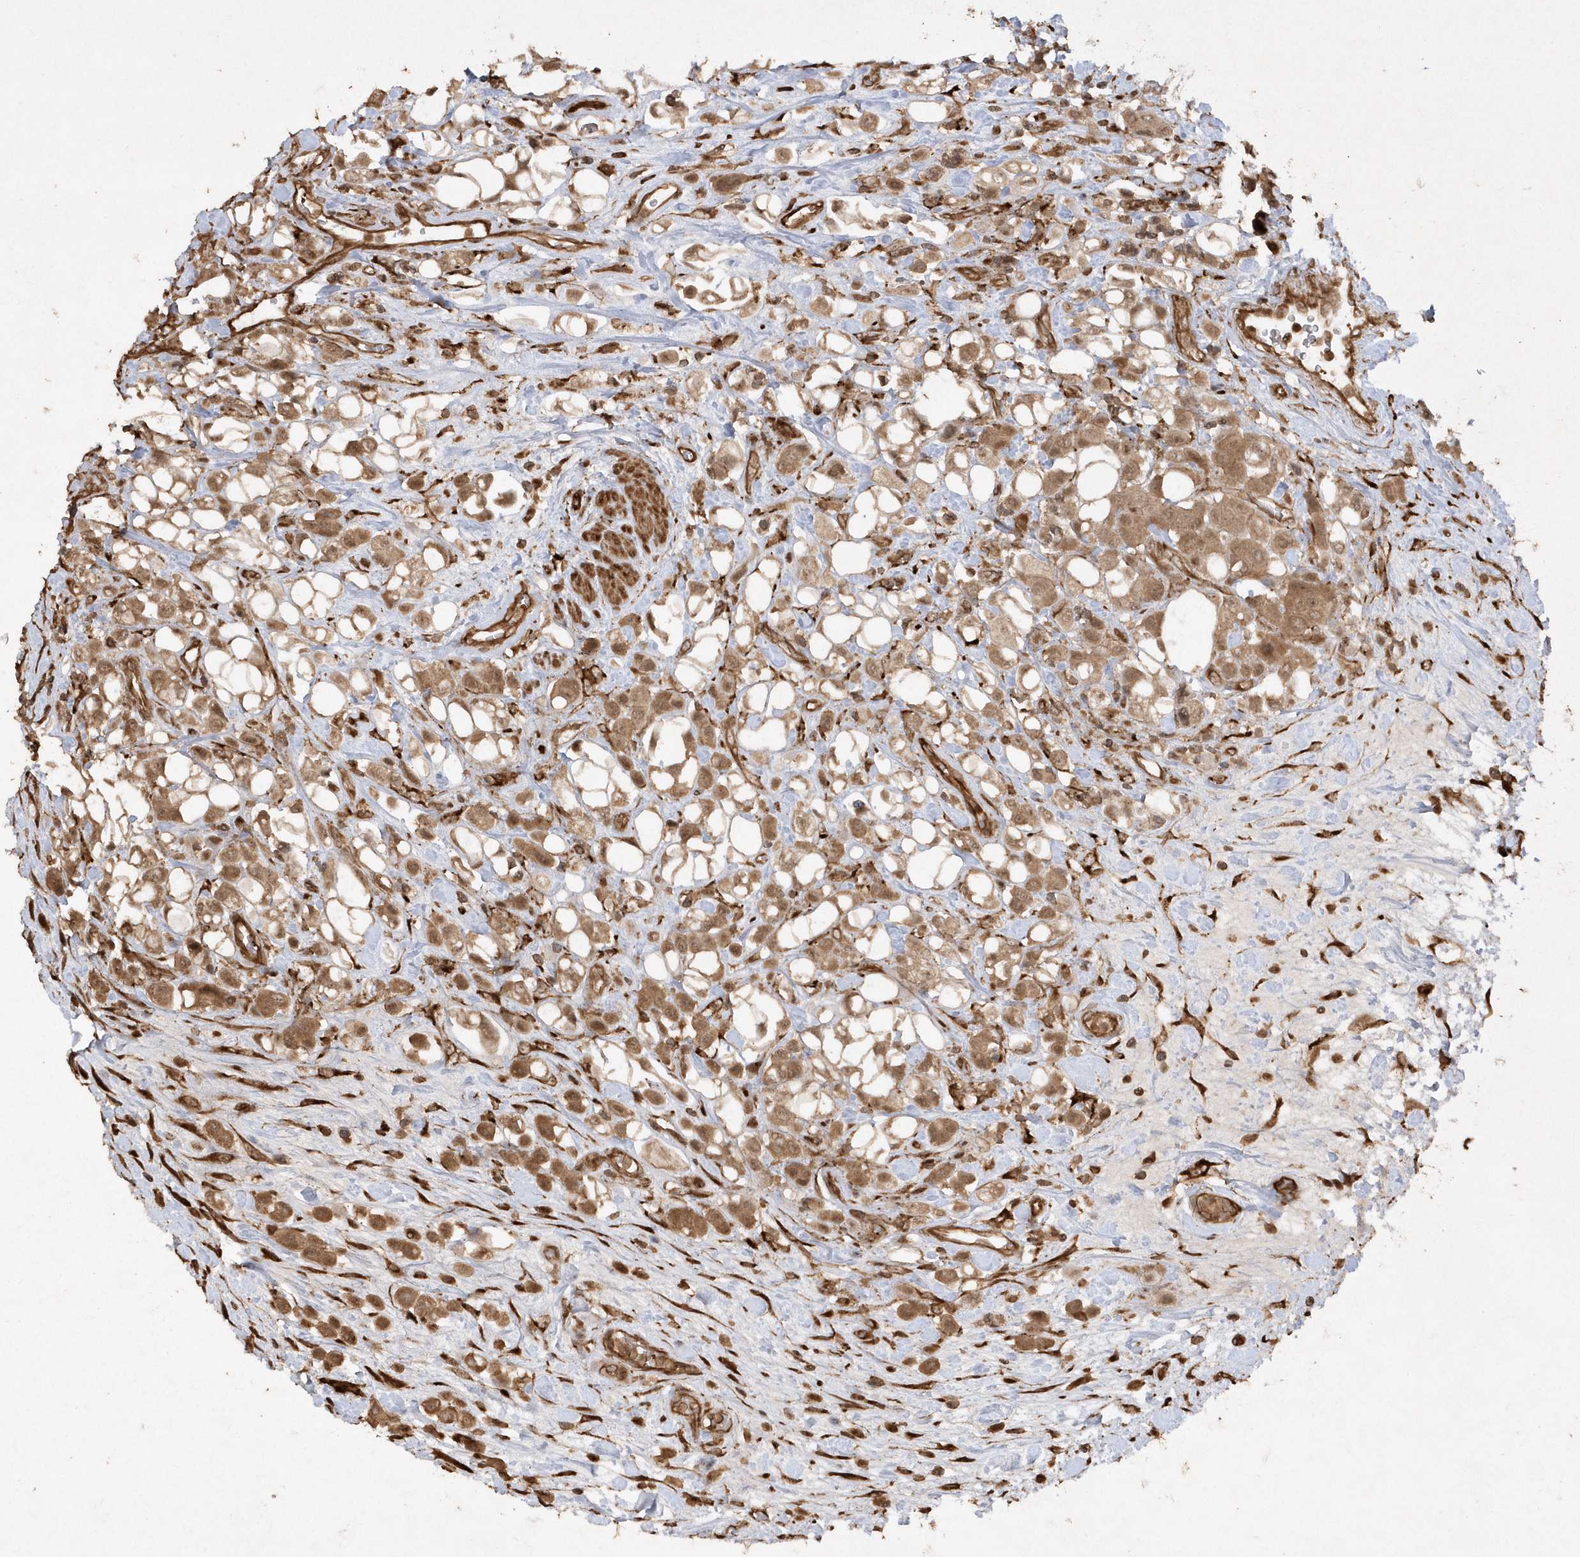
{"staining": {"intensity": "moderate", "quantity": ">75%", "location": "cytoplasmic/membranous,nuclear"}, "tissue": "urothelial cancer", "cell_type": "Tumor cells", "image_type": "cancer", "snomed": [{"axis": "morphology", "description": "Urothelial carcinoma, High grade"}, {"axis": "topography", "description": "Urinary bladder"}], "caption": "Immunohistochemical staining of human urothelial cancer reveals moderate cytoplasmic/membranous and nuclear protein expression in approximately >75% of tumor cells.", "gene": "AVPI1", "patient": {"sex": "male", "age": 50}}